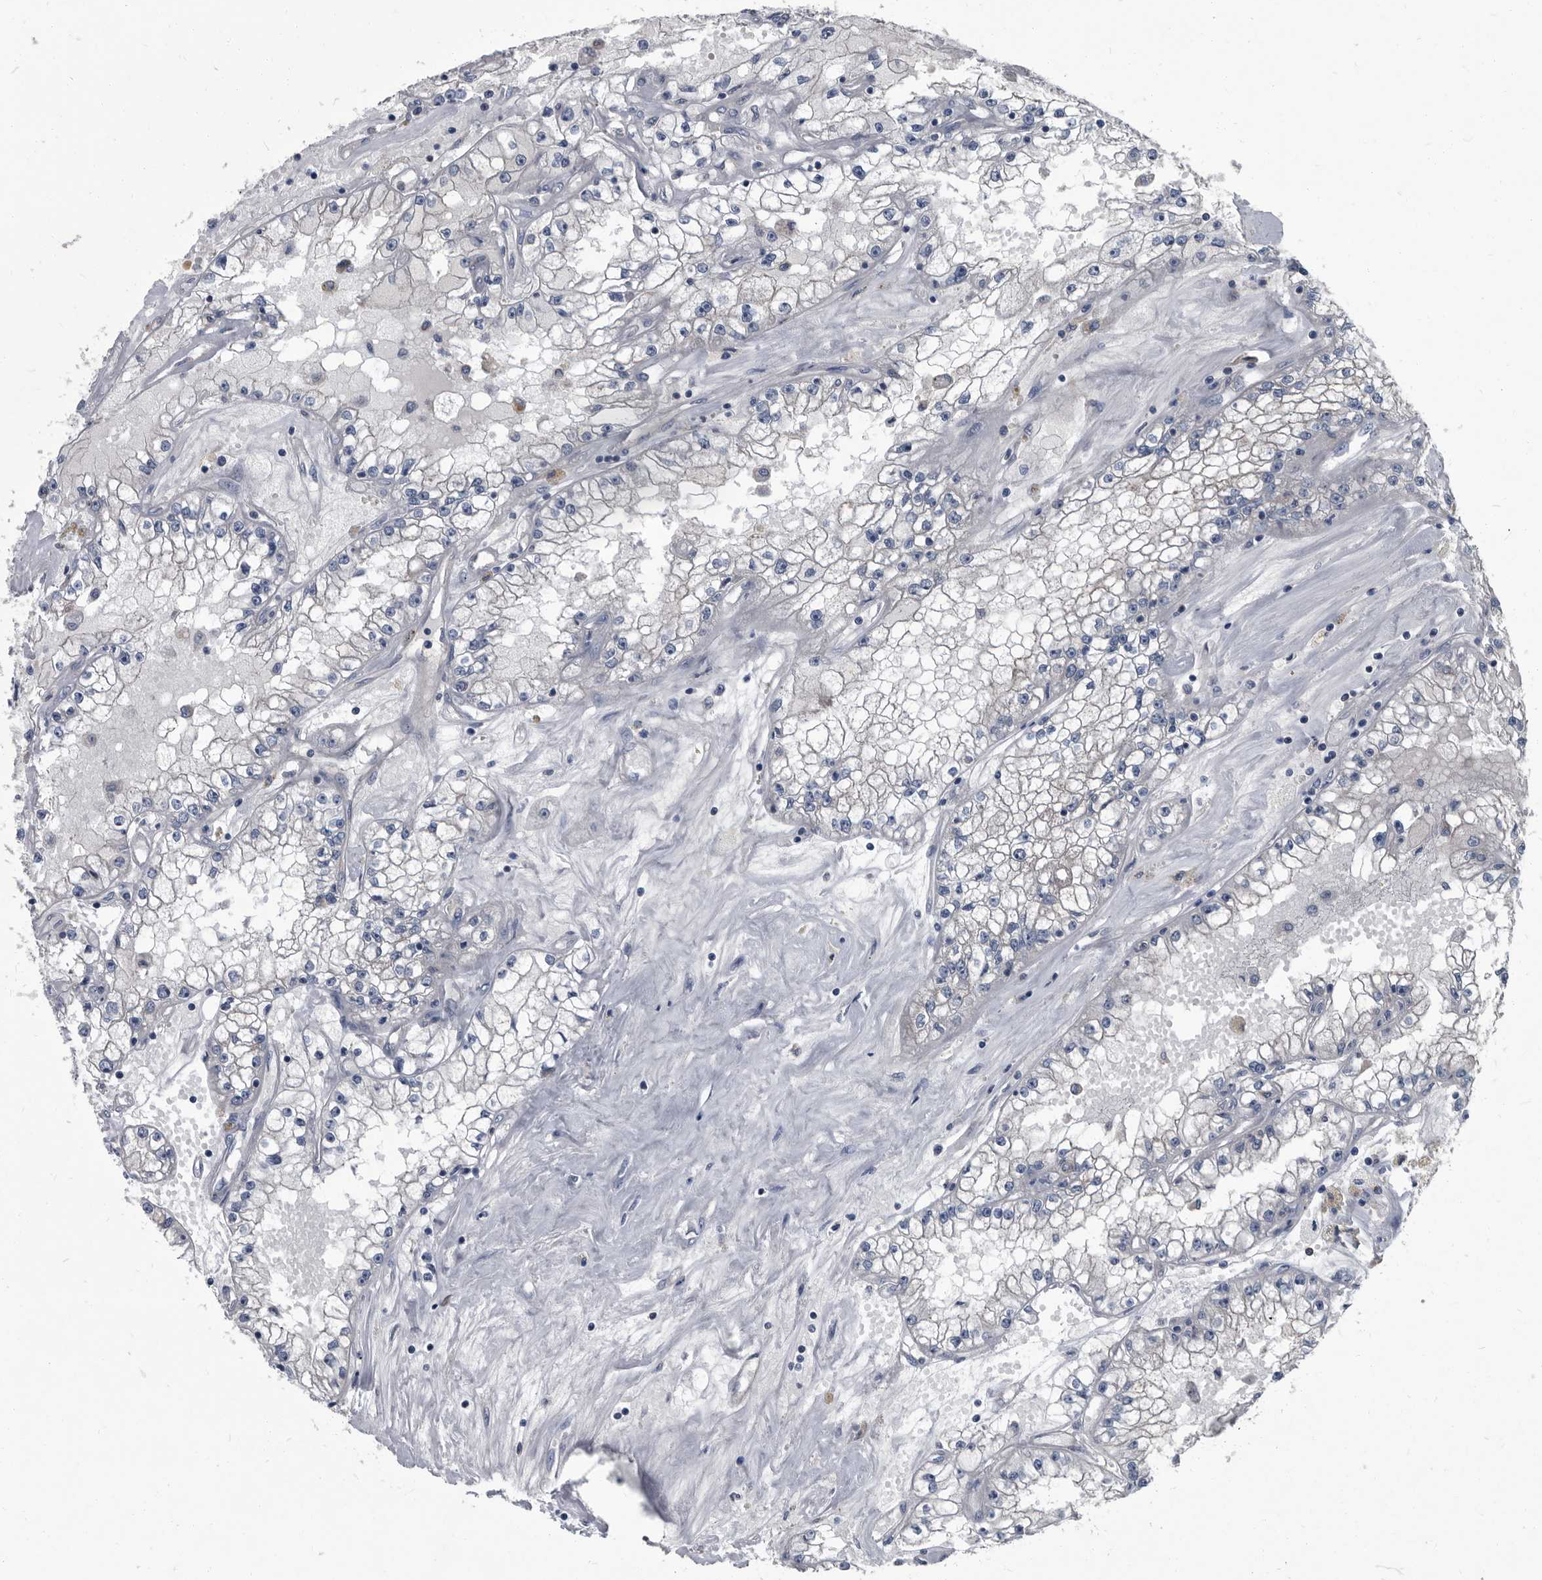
{"staining": {"intensity": "negative", "quantity": "none", "location": "none"}, "tissue": "renal cancer", "cell_type": "Tumor cells", "image_type": "cancer", "snomed": [{"axis": "morphology", "description": "Adenocarcinoma, NOS"}, {"axis": "topography", "description": "Kidney"}], "caption": "Image shows no protein expression in tumor cells of adenocarcinoma (renal) tissue.", "gene": "CDV3", "patient": {"sex": "male", "age": 56}}